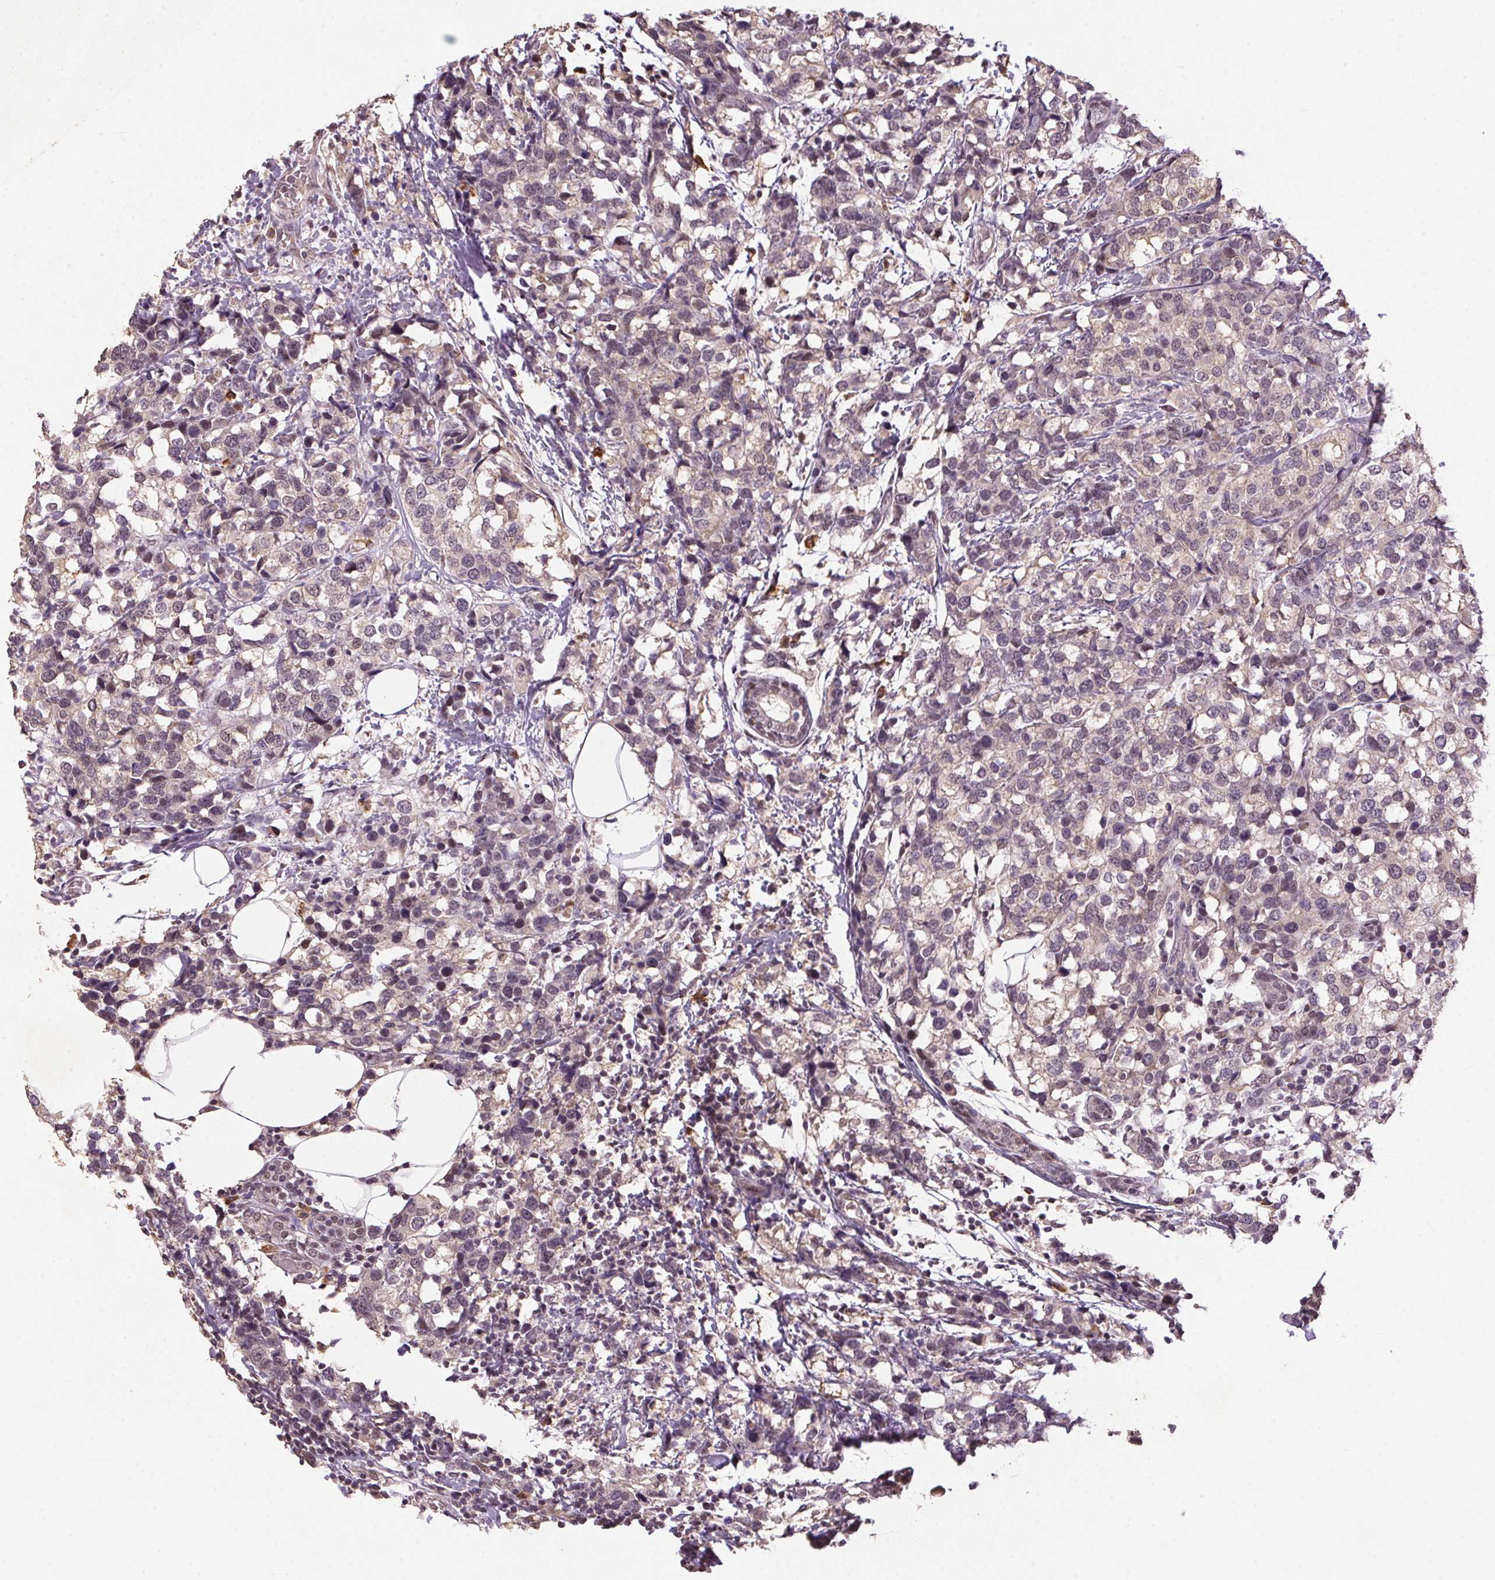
{"staining": {"intensity": "weak", "quantity": "<25%", "location": "cytoplasmic/membranous"}, "tissue": "breast cancer", "cell_type": "Tumor cells", "image_type": "cancer", "snomed": [{"axis": "morphology", "description": "Lobular carcinoma"}, {"axis": "topography", "description": "Breast"}], "caption": "Tumor cells are negative for brown protein staining in breast cancer (lobular carcinoma).", "gene": "ZBTB4", "patient": {"sex": "female", "age": 59}}